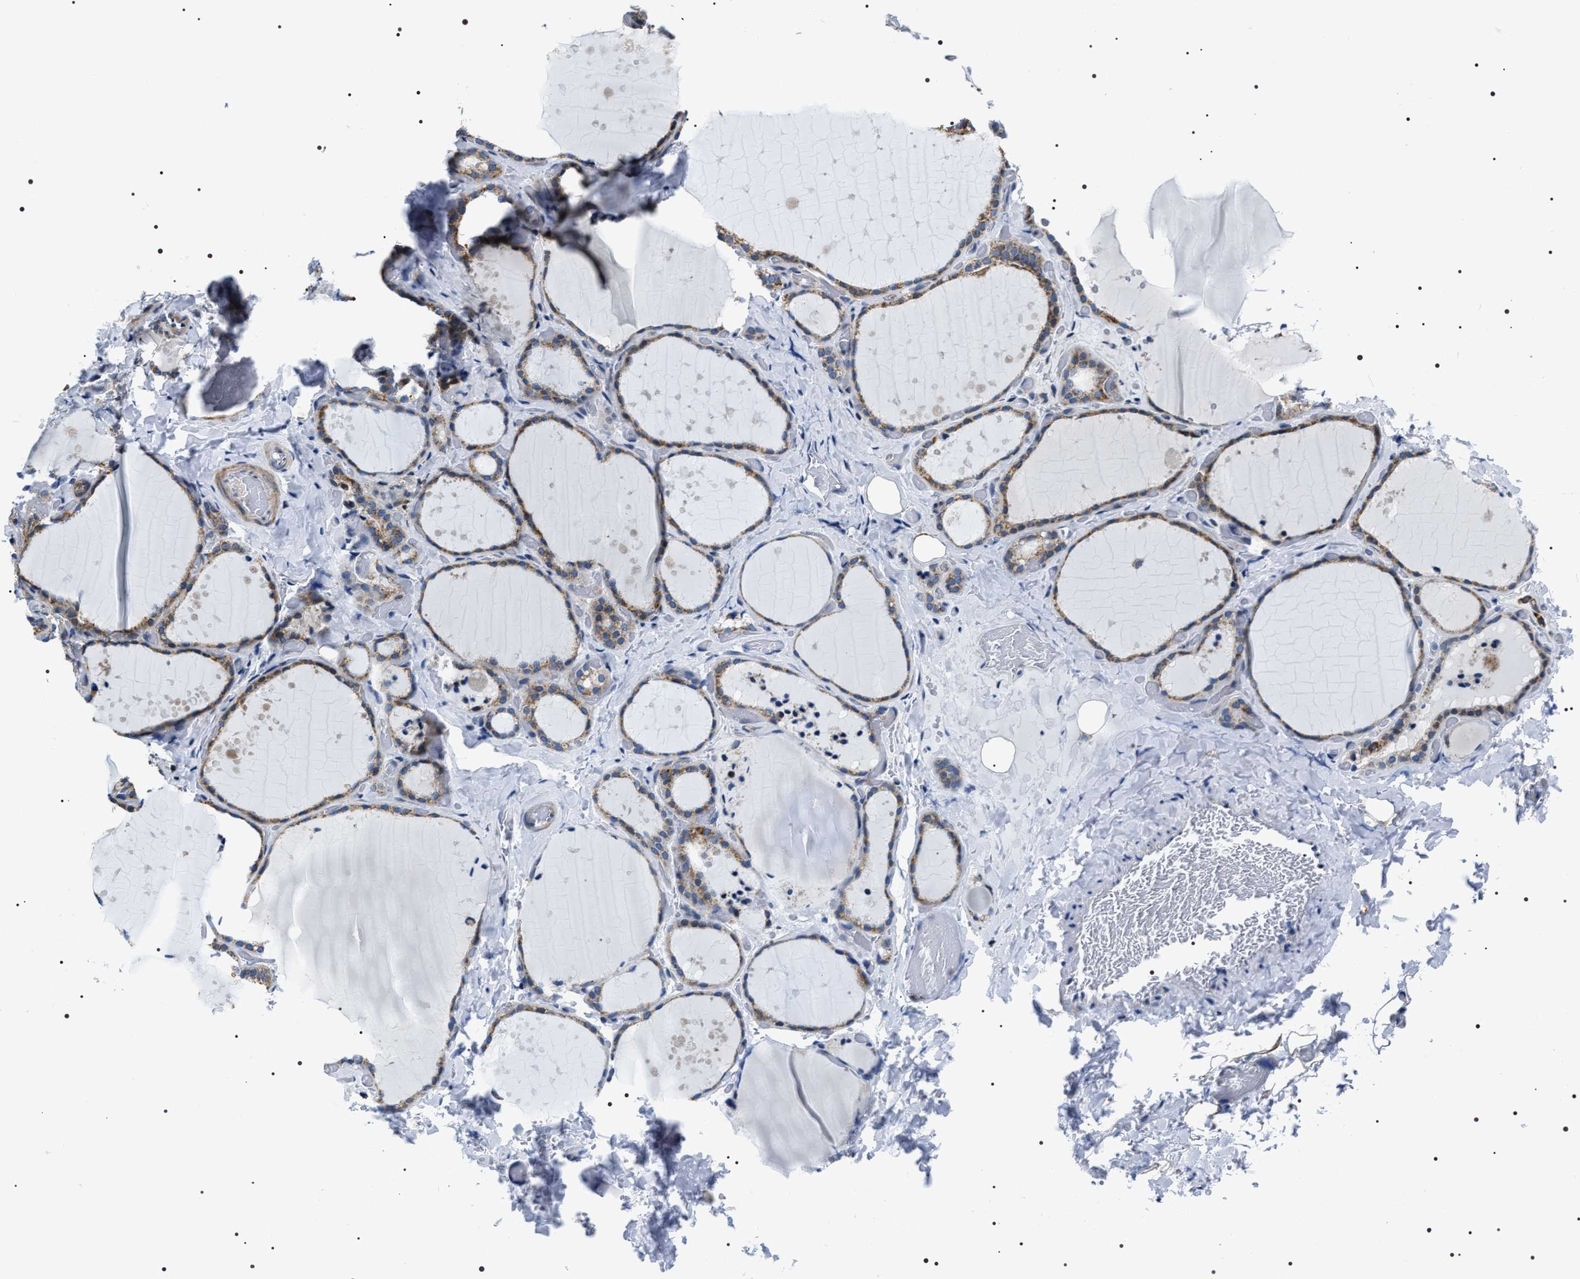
{"staining": {"intensity": "moderate", "quantity": ">75%", "location": "cytoplasmic/membranous"}, "tissue": "thyroid gland", "cell_type": "Glandular cells", "image_type": "normal", "snomed": [{"axis": "morphology", "description": "Normal tissue, NOS"}, {"axis": "topography", "description": "Thyroid gland"}], "caption": "The image demonstrates a brown stain indicating the presence of a protein in the cytoplasmic/membranous of glandular cells in thyroid gland.", "gene": "NTMT1", "patient": {"sex": "female", "age": 44}}